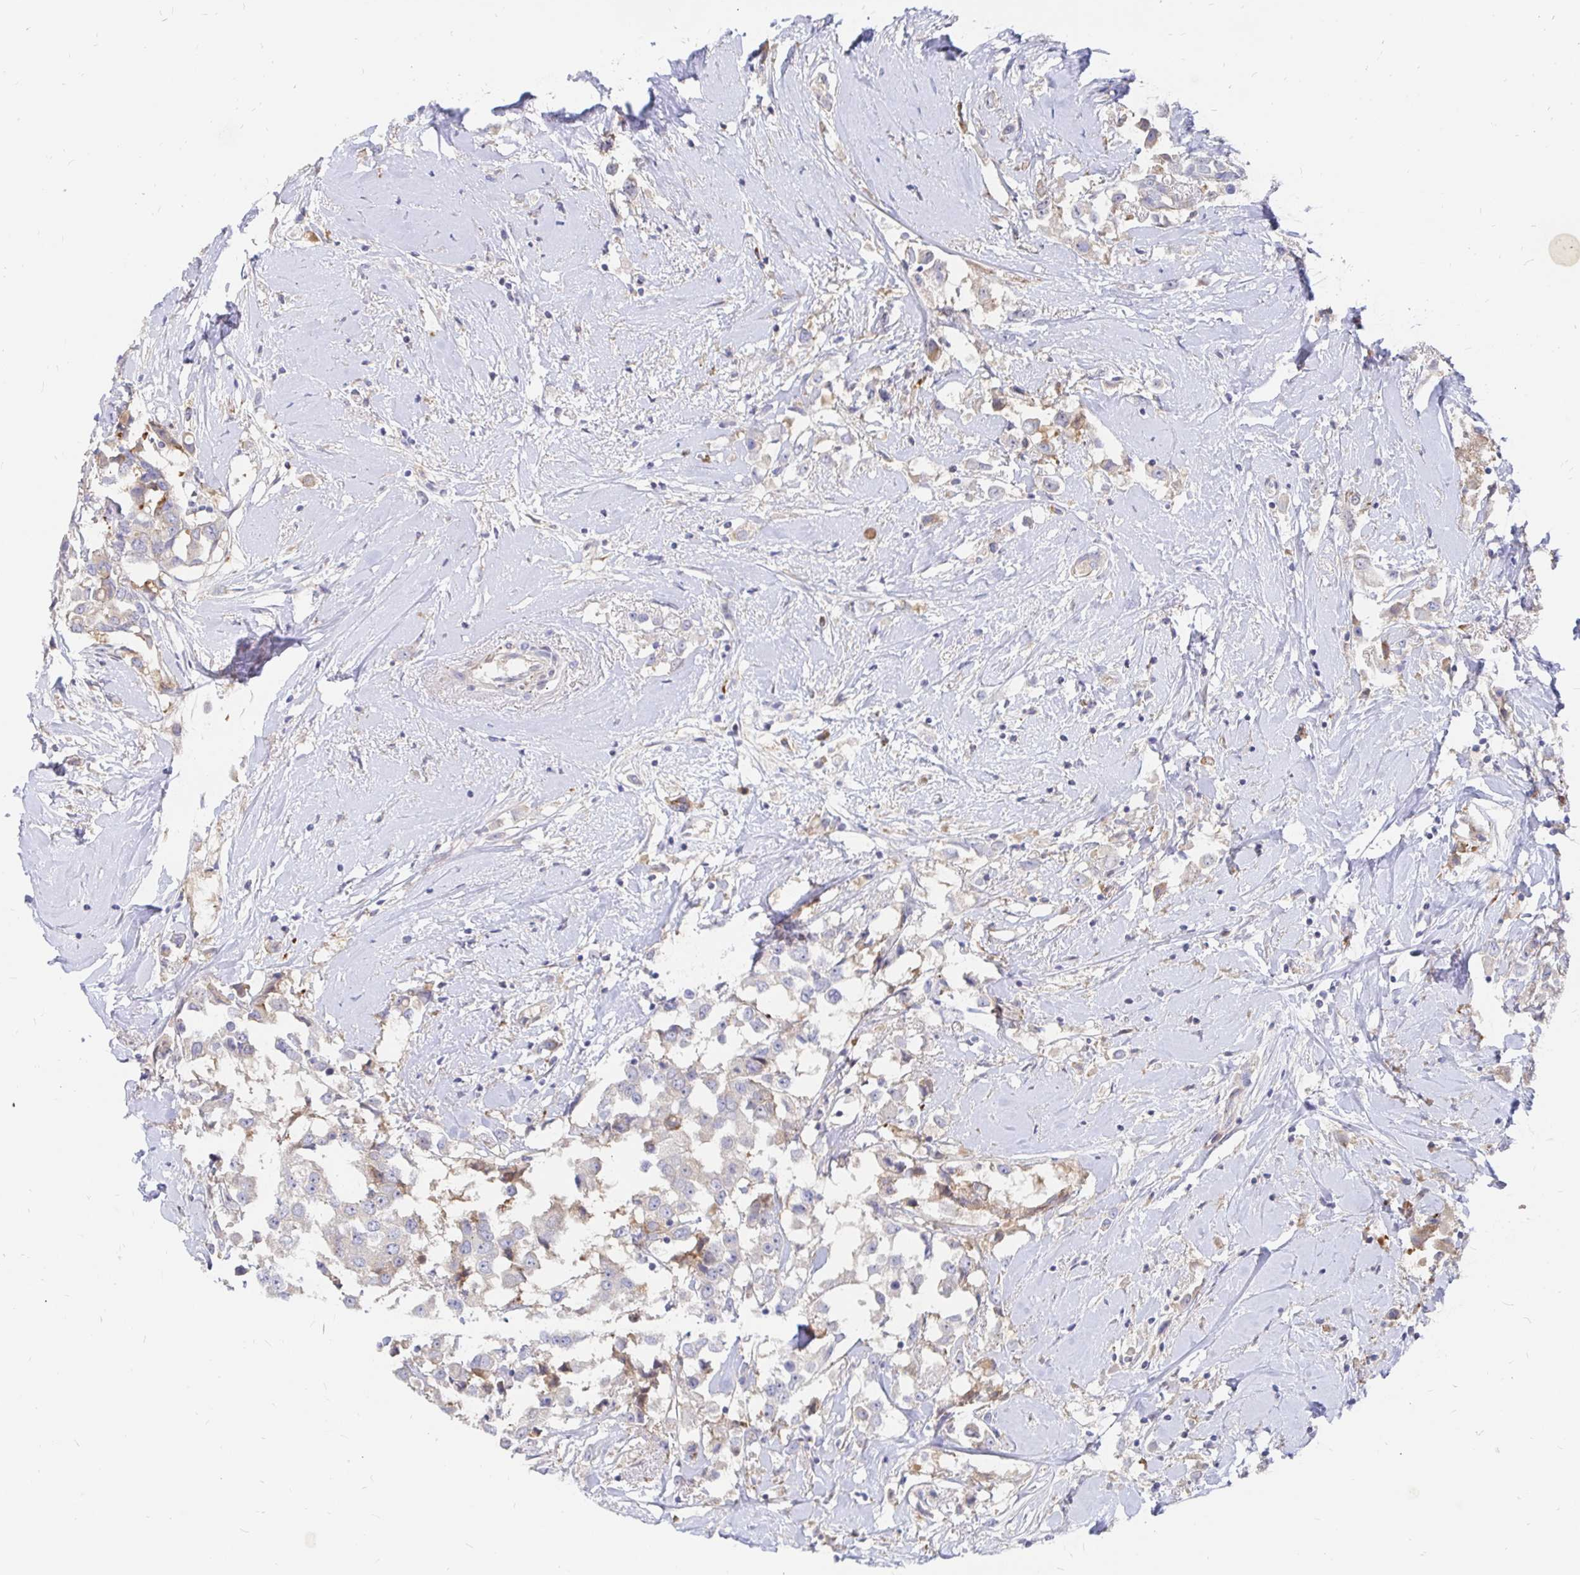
{"staining": {"intensity": "weak", "quantity": "<25%", "location": "cytoplasmic/membranous"}, "tissue": "breast cancer", "cell_type": "Tumor cells", "image_type": "cancer", "snomed": [{"axis": "morphology", "description": "Duct carcinoma"}, {"axis": "topography", "description": "Breast"}], "caption": "Immunohistochemistry (IHC) image of breast cancer stained for a protein (brown), which demonstrates no expression in tumor cells.", "gene": "KCTD19", "patient": {"sex": "female", "age": 61}}